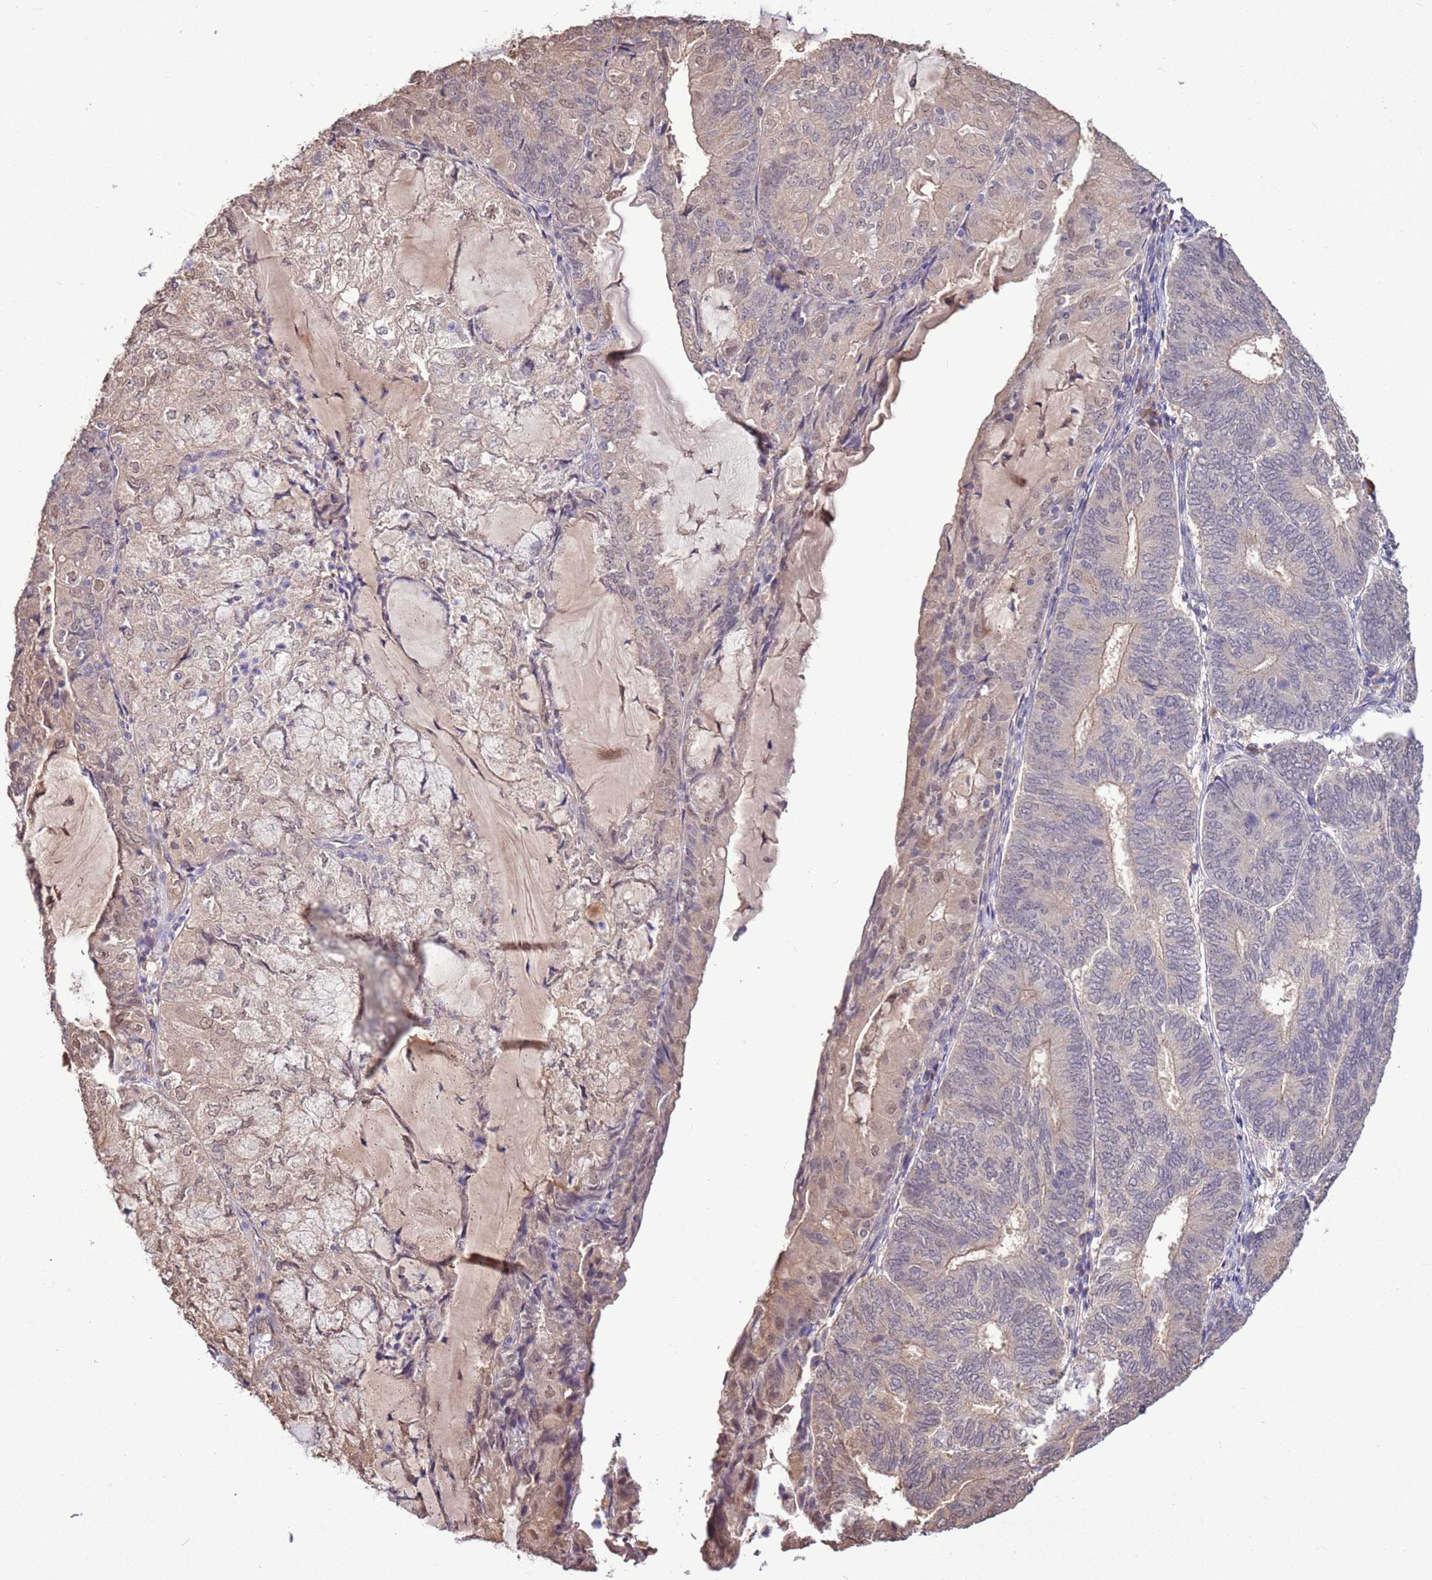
{"staining": {"intensity": "weak", "quantity": "<25%", "location": "cytoplasmic/membranous"}, "tissue": "endometrial cancer", "cell_type": "Tumor cells", "image_type": "cancer", "snomed": [{"axis": "morphology", "description": "Adenocarcinoma, NOS"}, {"axis": "topography", "description": "Endometrium"}], "caption": "The micrograph demonstrates no significant staining in tumor cells of endometrial cancer (adenocarcinoma).", "gene": "BBS5", "patient": {"sex": "female", "age": 81}}